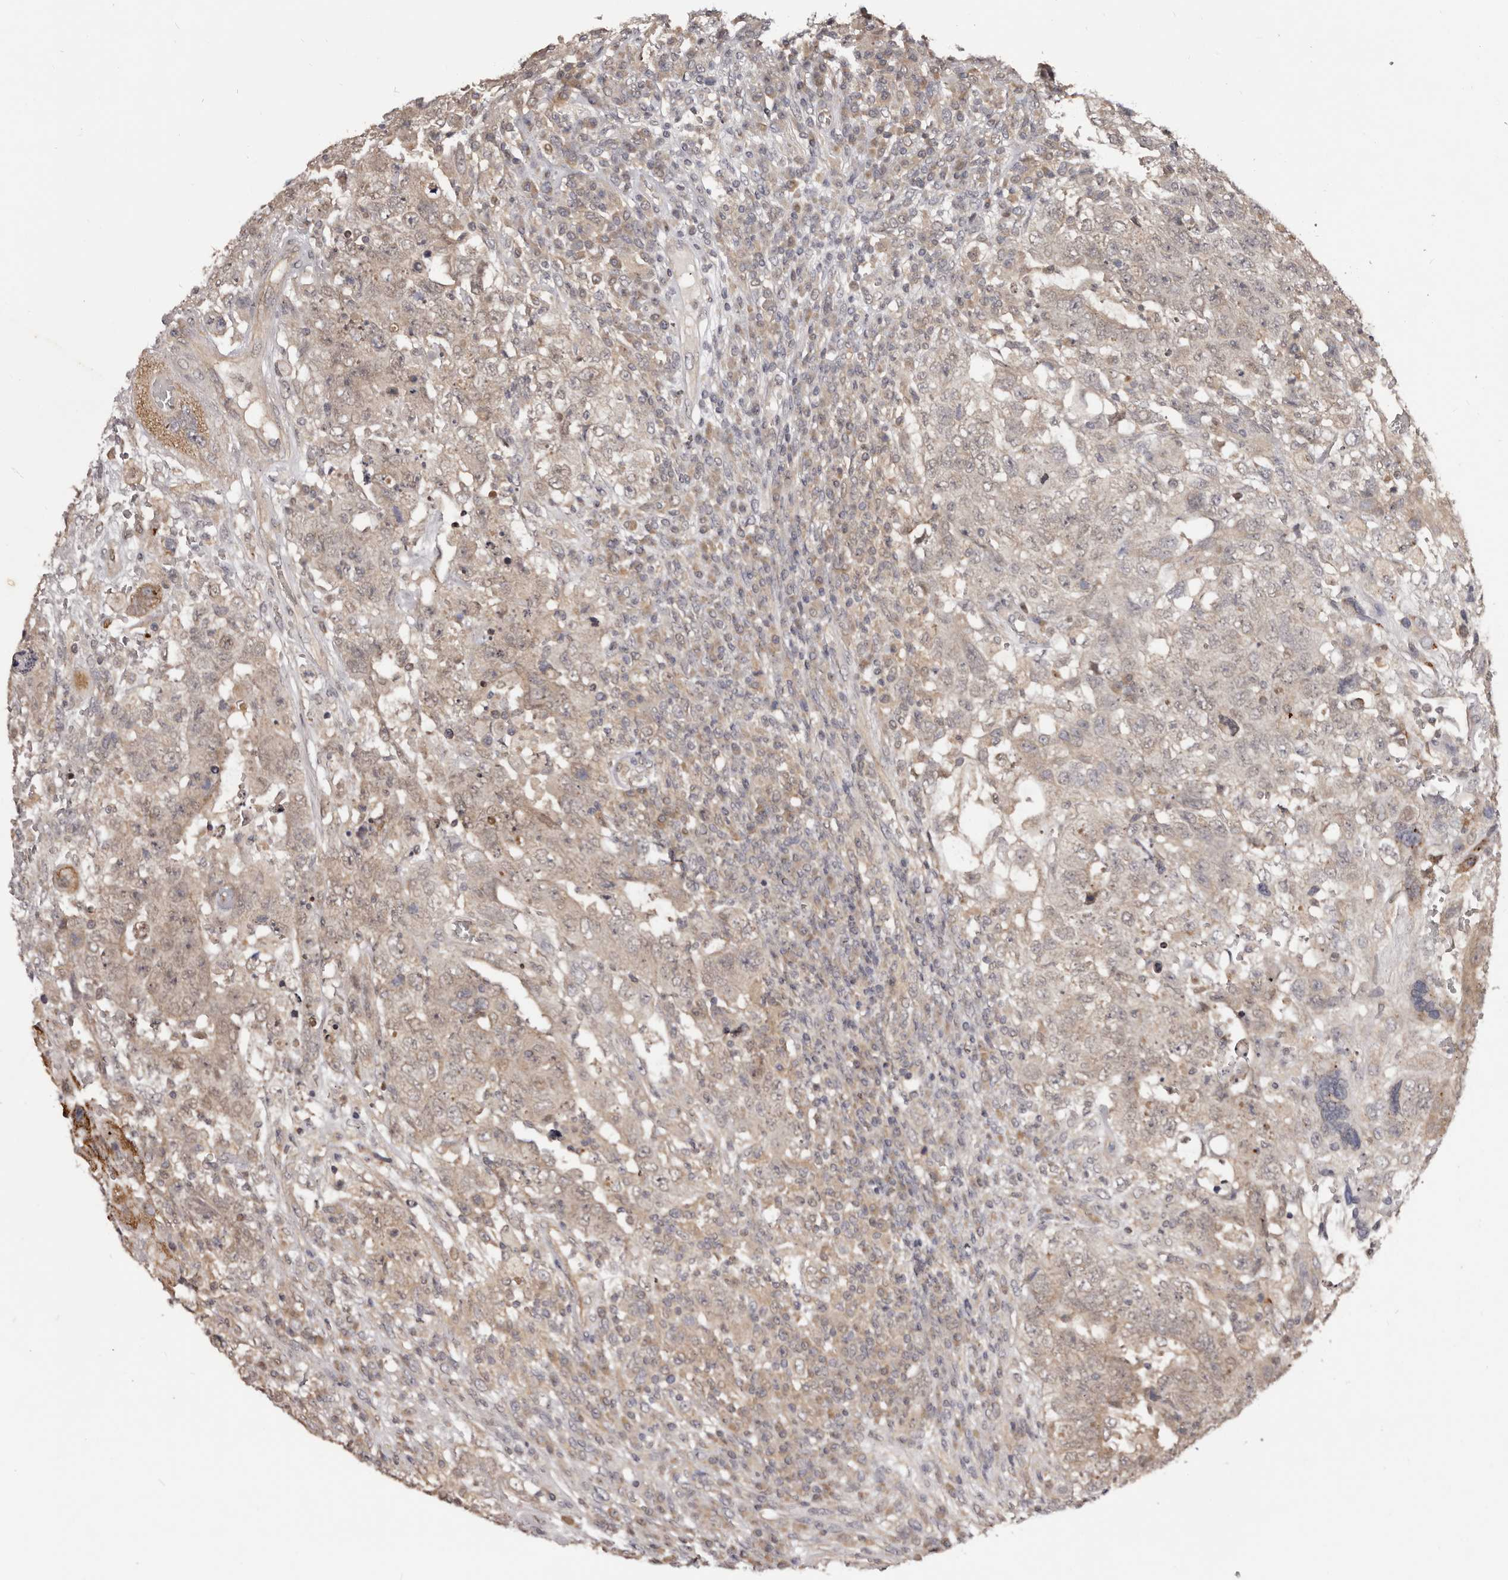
{"staining": {"intensity": "weak", "quantity": "25%-75%", "location": "cytoplasmic/membranous"}, "tissue": "testis cancer", "cell_type": "Tumor cells", "image_type": "cancer", "snomed": [{"axis": "morphology", "description": "Carcinoma, Embryonal, NOS"}, {"axis": "topography", "description": "Testis"}], "caption": "Immunohistochemical staining of embryonal carcinoma (testis) reveals weak cytoplasmic/membranous protein expression in approximately 25%-75% of tumor cells. (DAB (3,3'-diaminobenzidine) IHC with brightfield microscopy, high magnification).", "gene": "MDP1", "patient": {"sex": "male", "age": 26}}